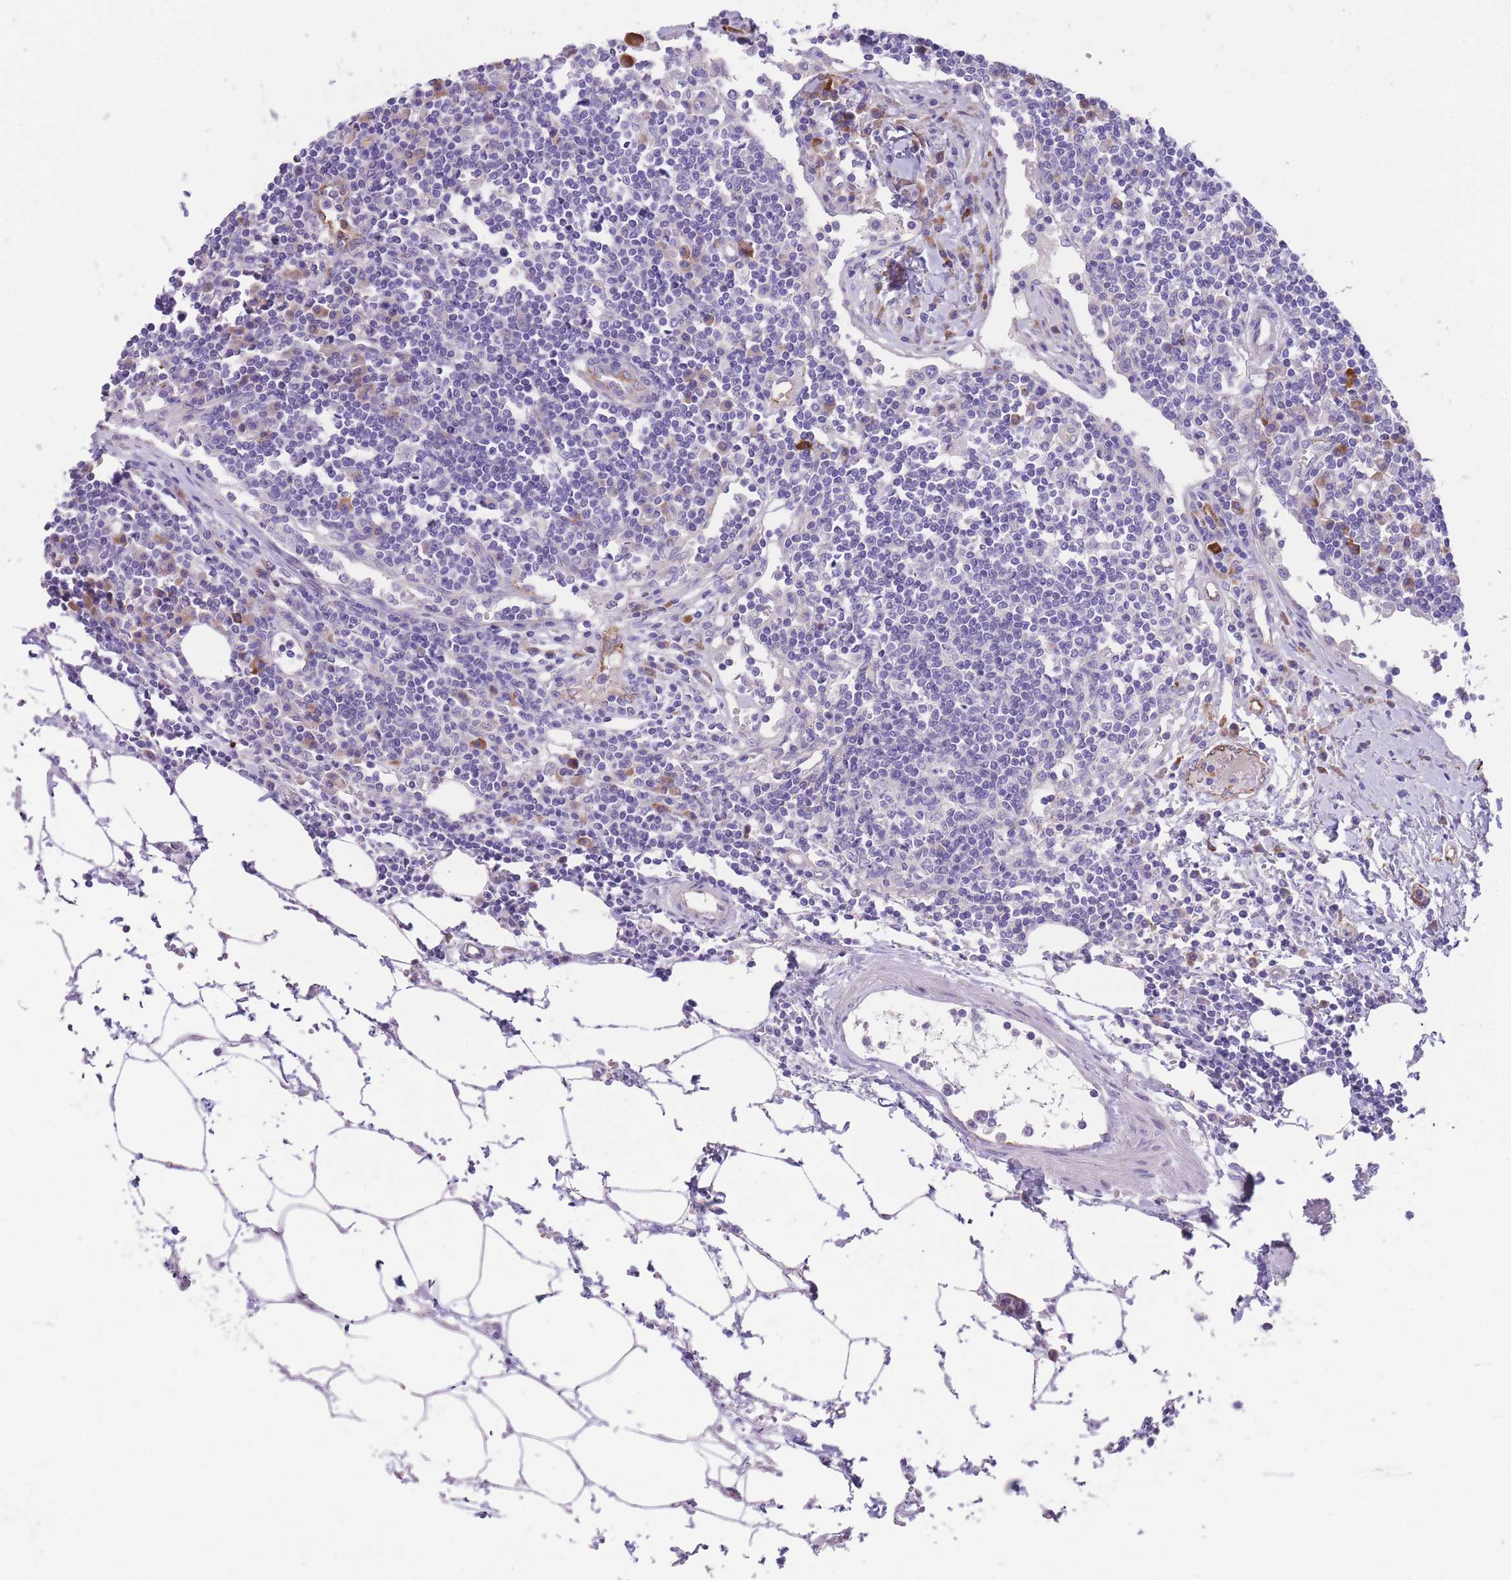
{"staining": {"intensity": "negative", "quantity": "none", "location": "none"}, "tissue": "lymph node", "cell_type": "Germinal center cells", "image_type": "normal", "snomed": [{"axis": "morphology", "description": "Adenocarcinoma, NOS"}, {"axis": "topography", "description": "Lymph node"}], "caption": "Germinal center cells are negative for protein expression in benign human lymph node. (DAB immunohistochemistry visualized using brightfield microscopy, high magnification).", "gene": "DET1", "patient": {"sex": "female", "age": 62}}